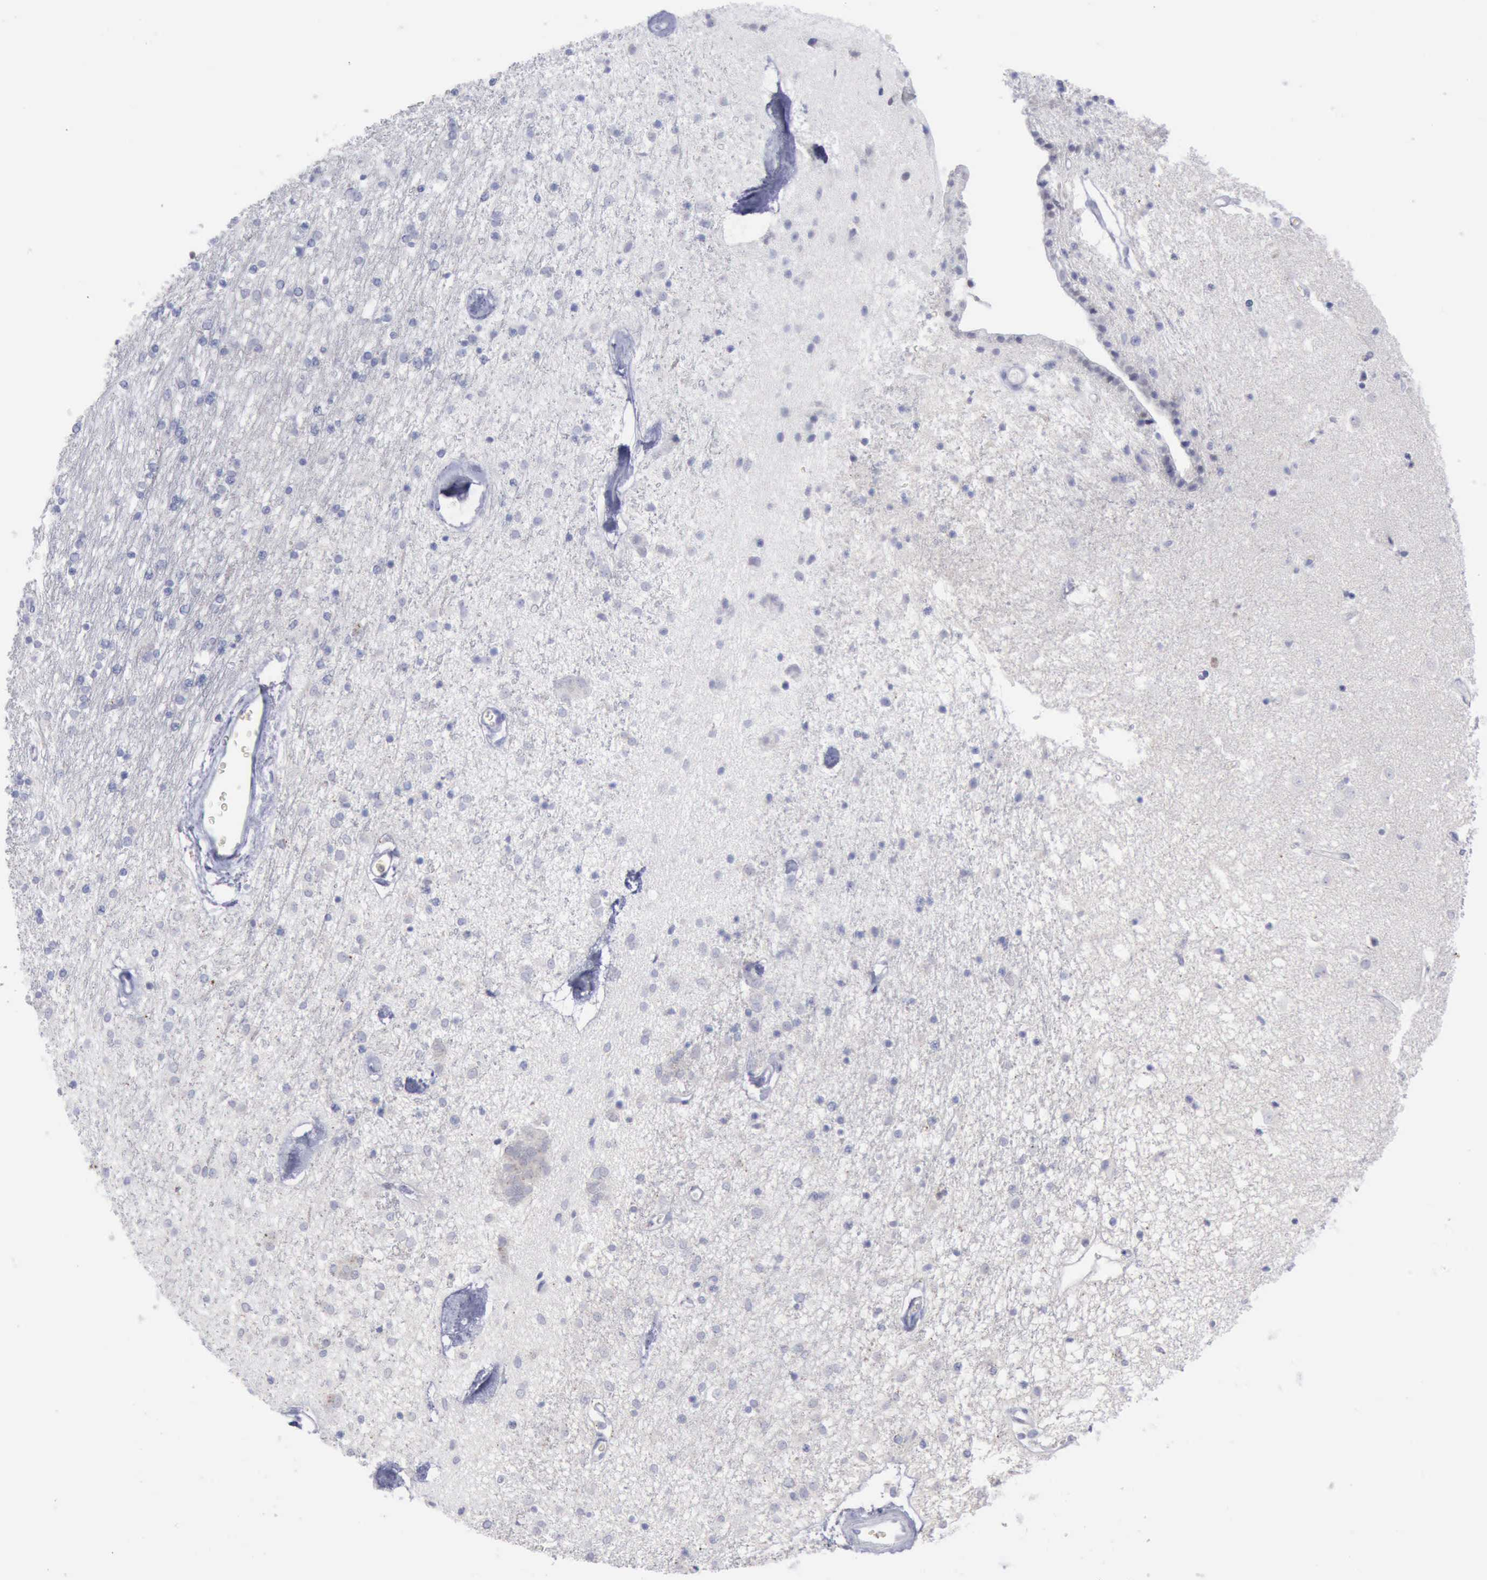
{"staining": {"intensity": "negative", "quantity": "none", "location": "none"}, "tissue": "caudate", "cell_type": "Glial cells", "image_type": "normal", "snomed": [{"axis": "morphology", "description": "Normal tissue, NOS"}, {"axis": "topography", "description": "Lateral ventricle wall"}], "caption": "High magnification brightfield microscopy of unremarkable caudate stained with DAB (3,3'-diaminobenzidine) (brown) and counterstained with hematoxylin (blue): glial cells show no significant expression.", "gene": "SATB2", "patient": {"sex": "female", "age": 54}}